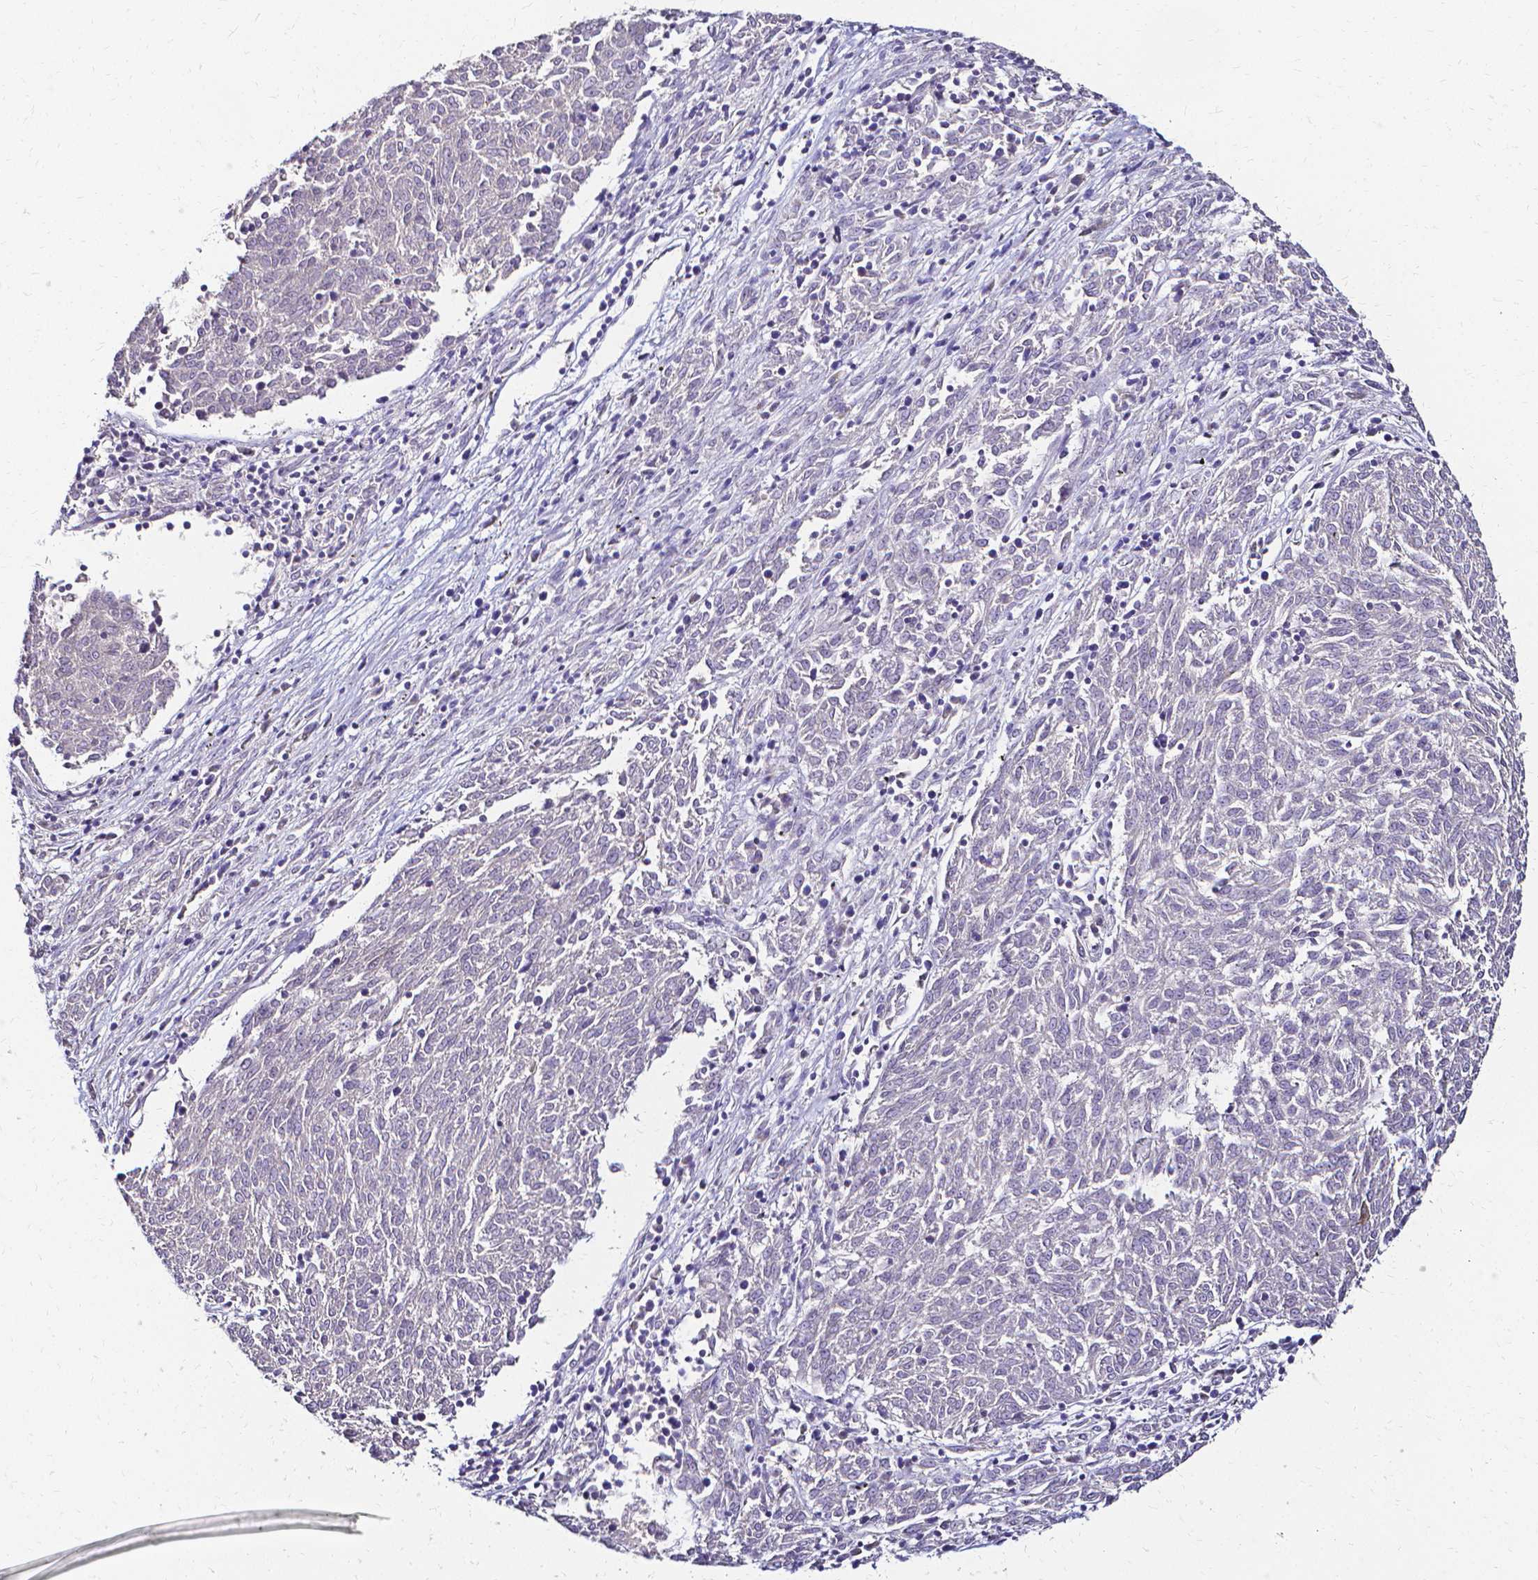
{"staining": {"intensity": "negative", "quantity": "none", "location": "none"}, "tissue": "melanoma", "cell_type": "Tumor cells", "image_type": "cancer", "snomed": [{"axis": "morphology", "description": "Malignant melanoma, NOS"}, {"axis": "topography", "description": "Skin"}], "caption": "The photomicrograph displays no staining of tumor cells in malignant melanoma.", "gene": "CCNB1", "patient": {"sex": "female", "age": 72}}